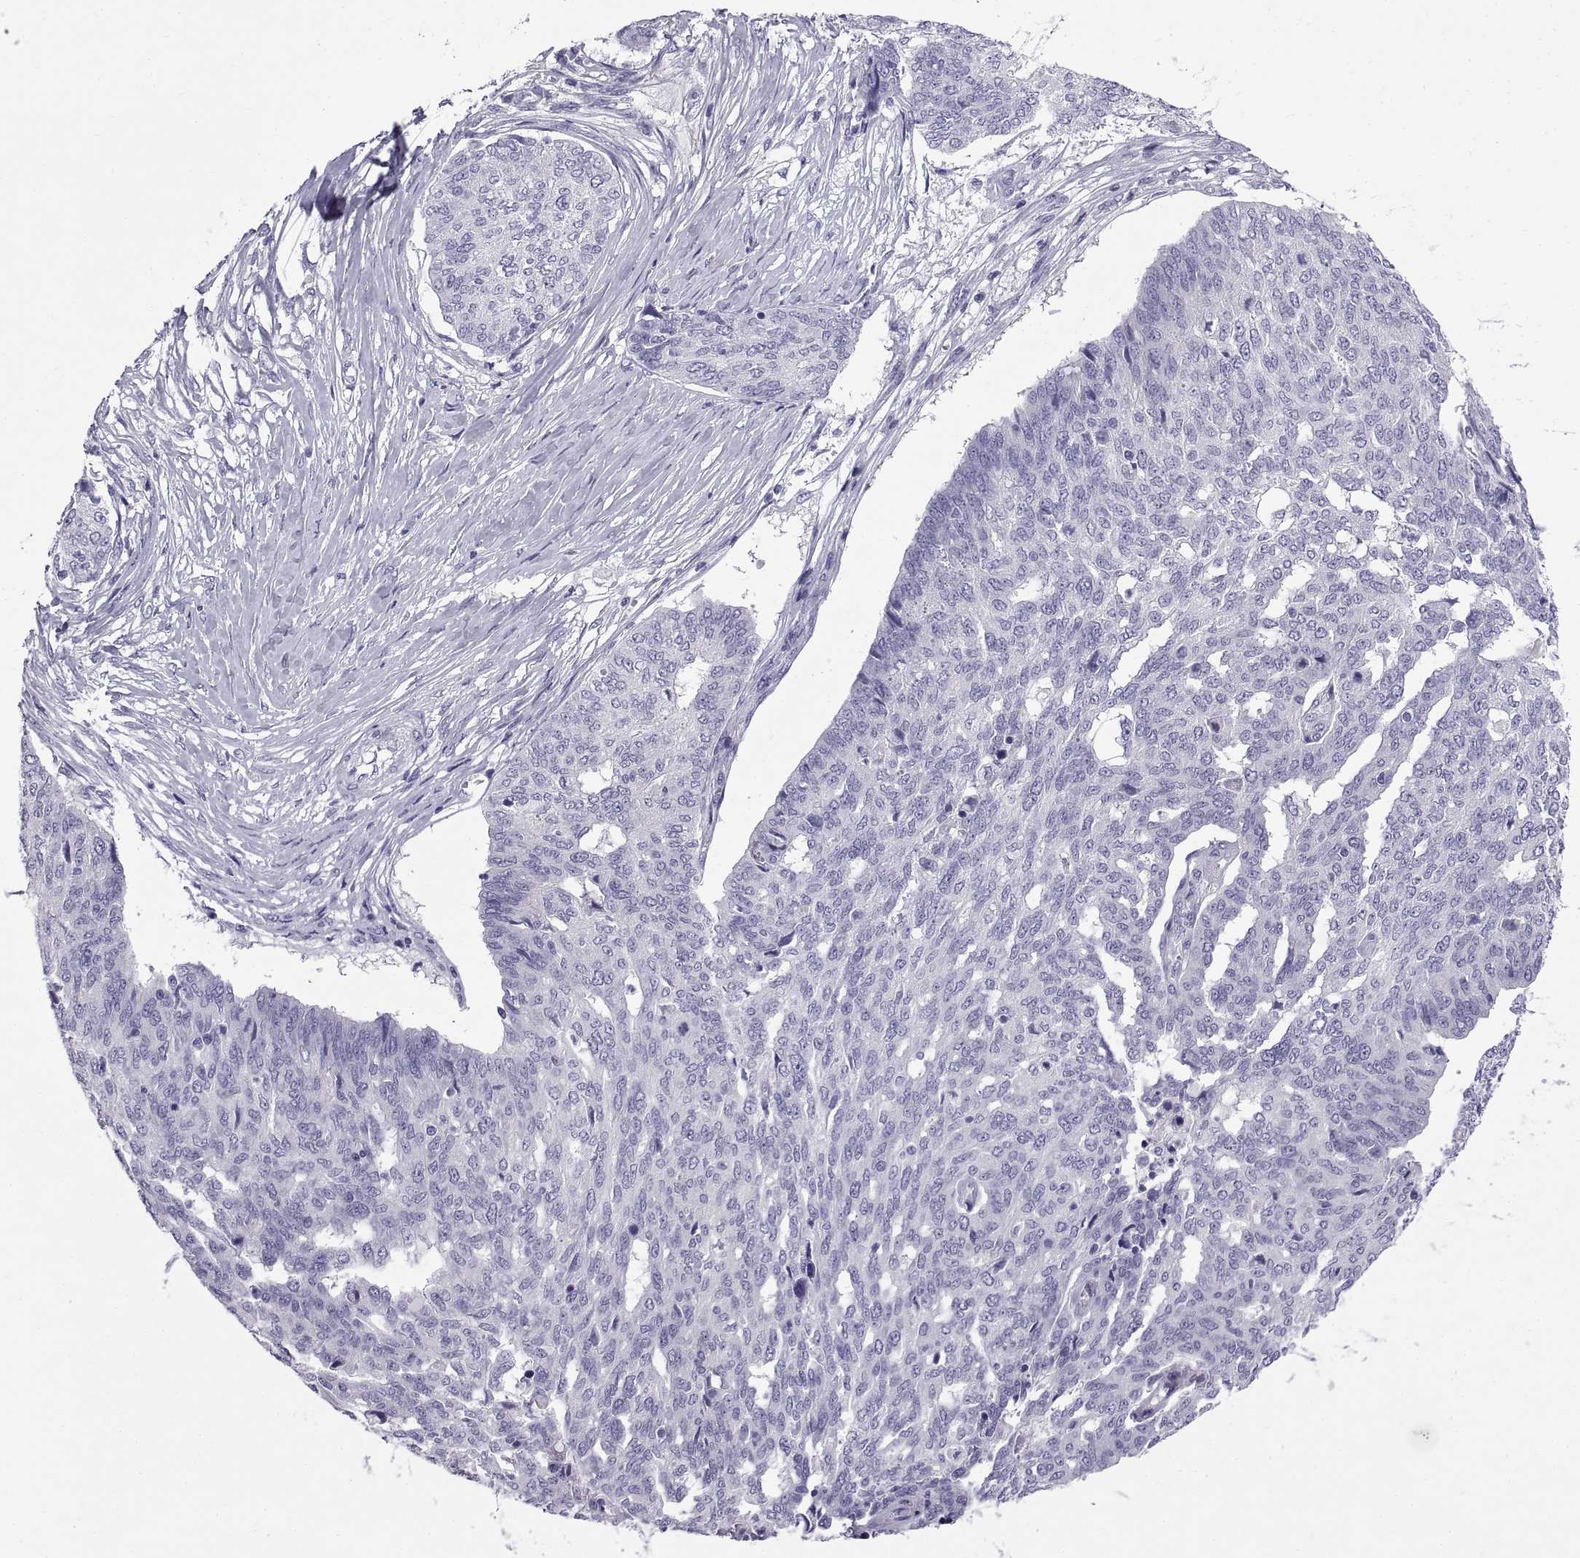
{"staining": {"intensity": "negative", "quantity": "none", "location": "none"}, "tissue": "ovarian cancer", "cell_type": "Tumor cells", "image_type": "cancer", "snomed": [{"axis": "morphology", "description": "Cystadenocarcinoma, serous, NOS"}, {"axis": "topography", "description": "Ovary"}], "caption": "Ovarian serous cystadenocarcinoma was stained to show a protein in brown. There is no significant expression in tumor cells.", "gene": "SPDYE1", "patient": {"sex": "female", "age": 67}}